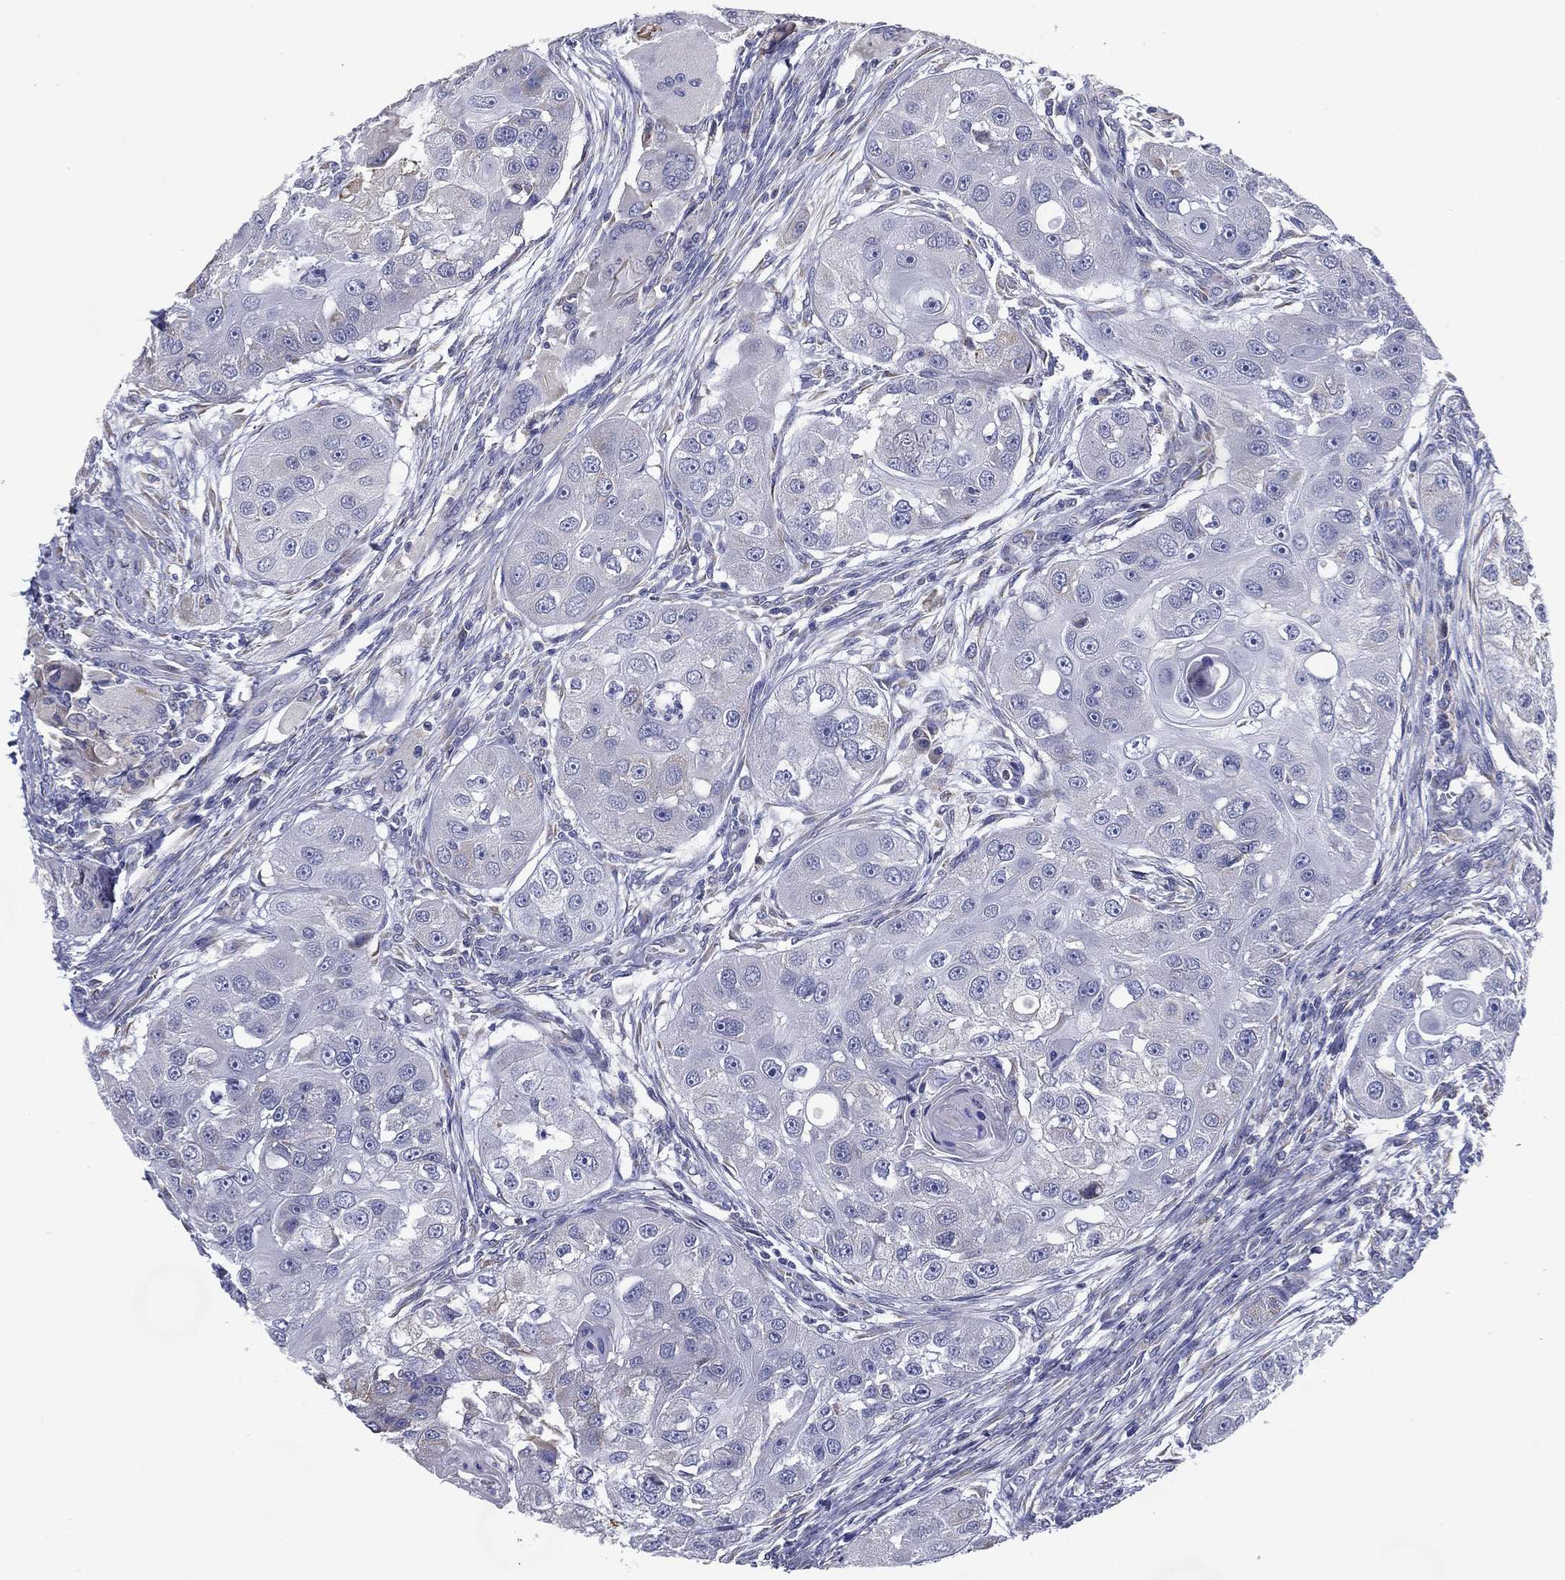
{"staining": {"intensity": "negative", "quantity": "none", "location": "none"}, "tissue": "head and neck cancer", "cell_type": "Tumor cells", "image_type": "cancer", "snomed": [{"axis": "morphology", "description": "Squamous cell carcinoma, NOS"}, {"axis": "topography", "description": "Head-Neck"}], "caption": "Human head and neck cancer (squamous cell carcinoma) stained for a protein using immunohistochemistry demonstrates no staining in tumor cells.", "gene": "C19orf18", "patient": {"sex": "male", "age": 51}}